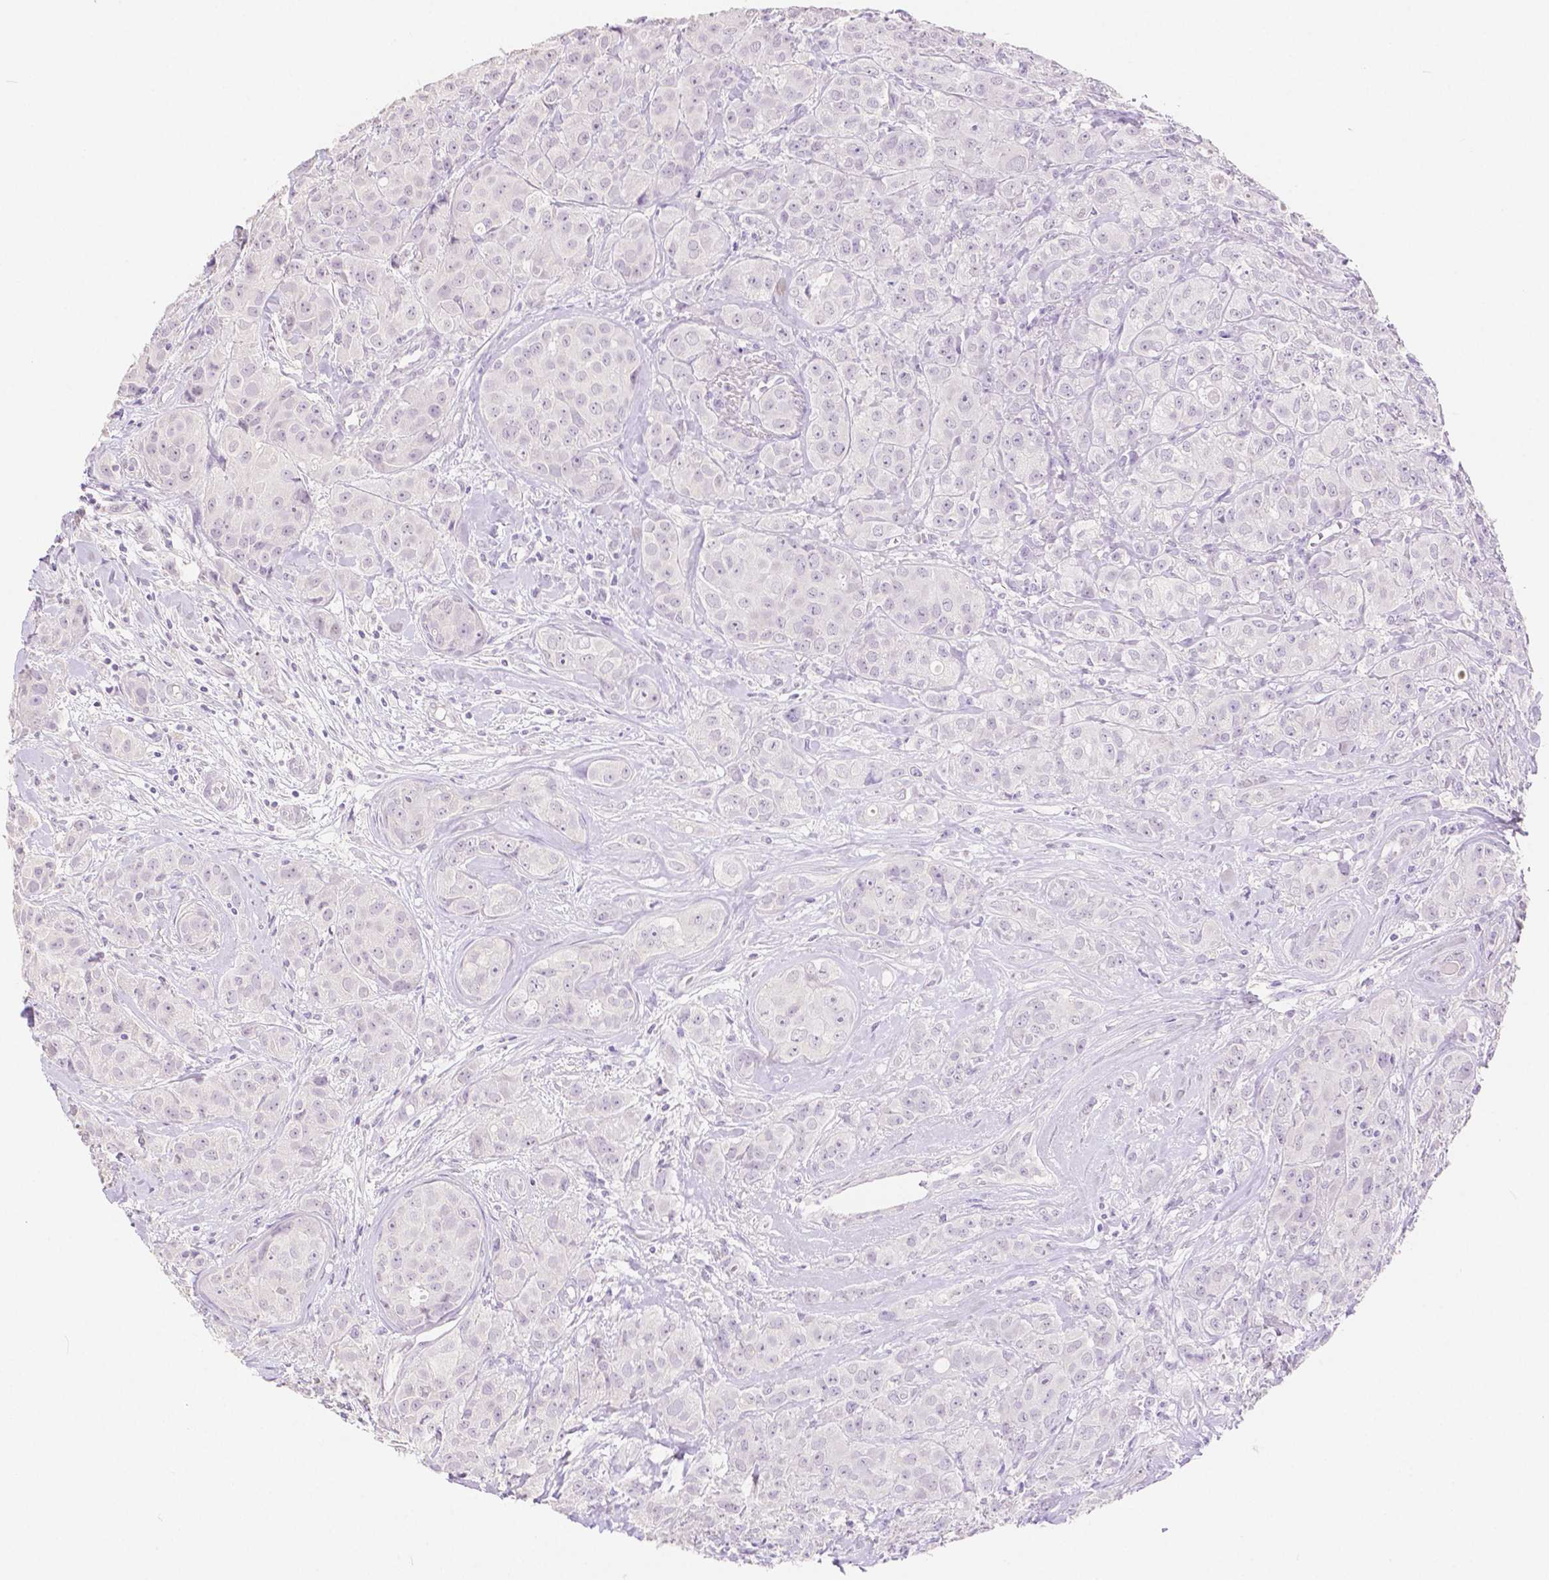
{"staining": {"intensity": "negative", "quantity": "none", "location": "none"}, "tissue": "breast cancer", "cell_type": "Tumor cells", "image_type": "cancer", "snomed": [{"axis": "morphology", "description": "Duct carcinoma"}, {"axis": "topography", "description": "Breast"}], "caption": "A histopathology image of human intraductal carcinoma (breast) is negative for staining in tumor cells.", "gene": "HNF1B", "patient": {"sex": "female", "age": 43}}